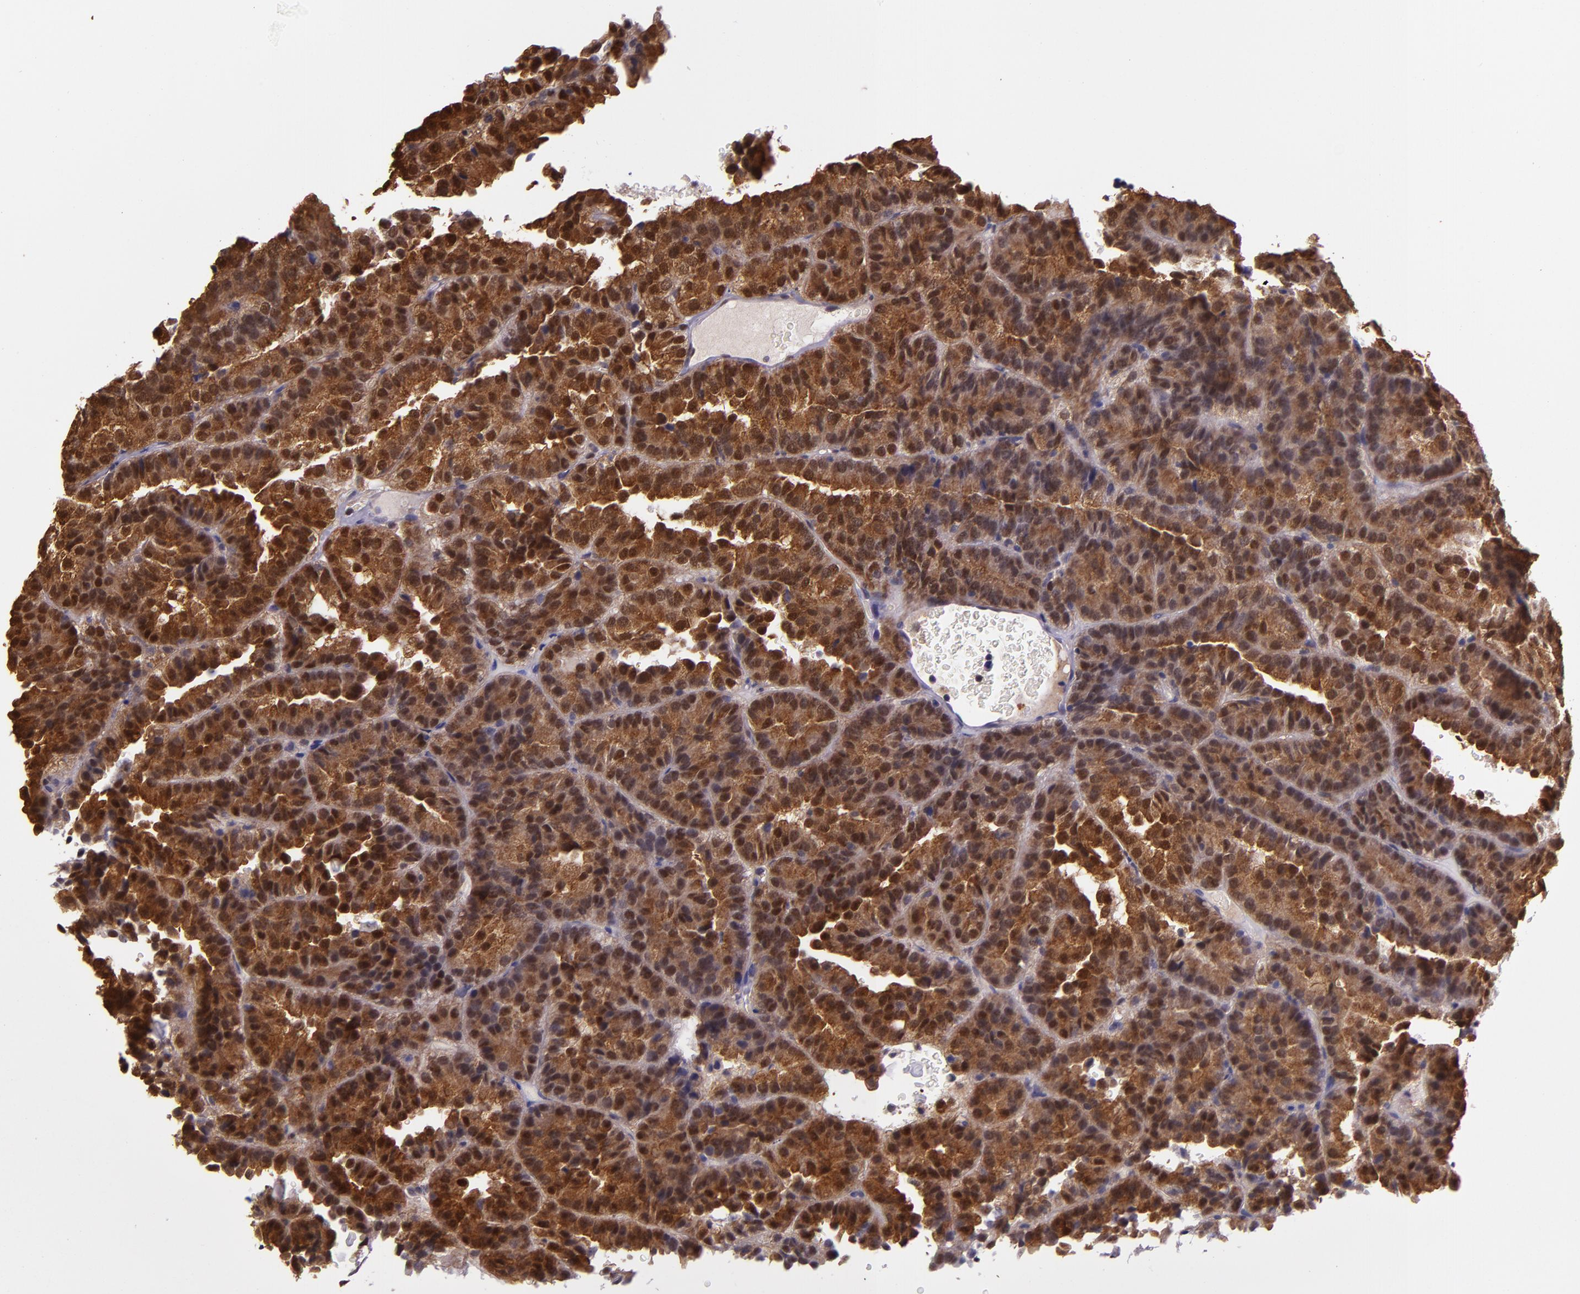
{"staining": {"intensity": "strong", "quantity": ">75%", "location": "cytoplasmic/membranous,nuclear"}, "tissue": "renal cancer", "cell_type": "Tumor cells", "image_type": "cancer", "snomed": [{"axis": "morphology", "description": "Adenocarcinoma, NOS"}, {"axis": "topography", "description": "Kidney"}], "caption": "Protein analysis of renal adenocarcinoma tissue exhibits strong cytoplasmic/membranous and nuclear positivity in approximately >75% of tumor cells.", "gene": "STAT6", "patient": {"sex": "male", "age": 46}}